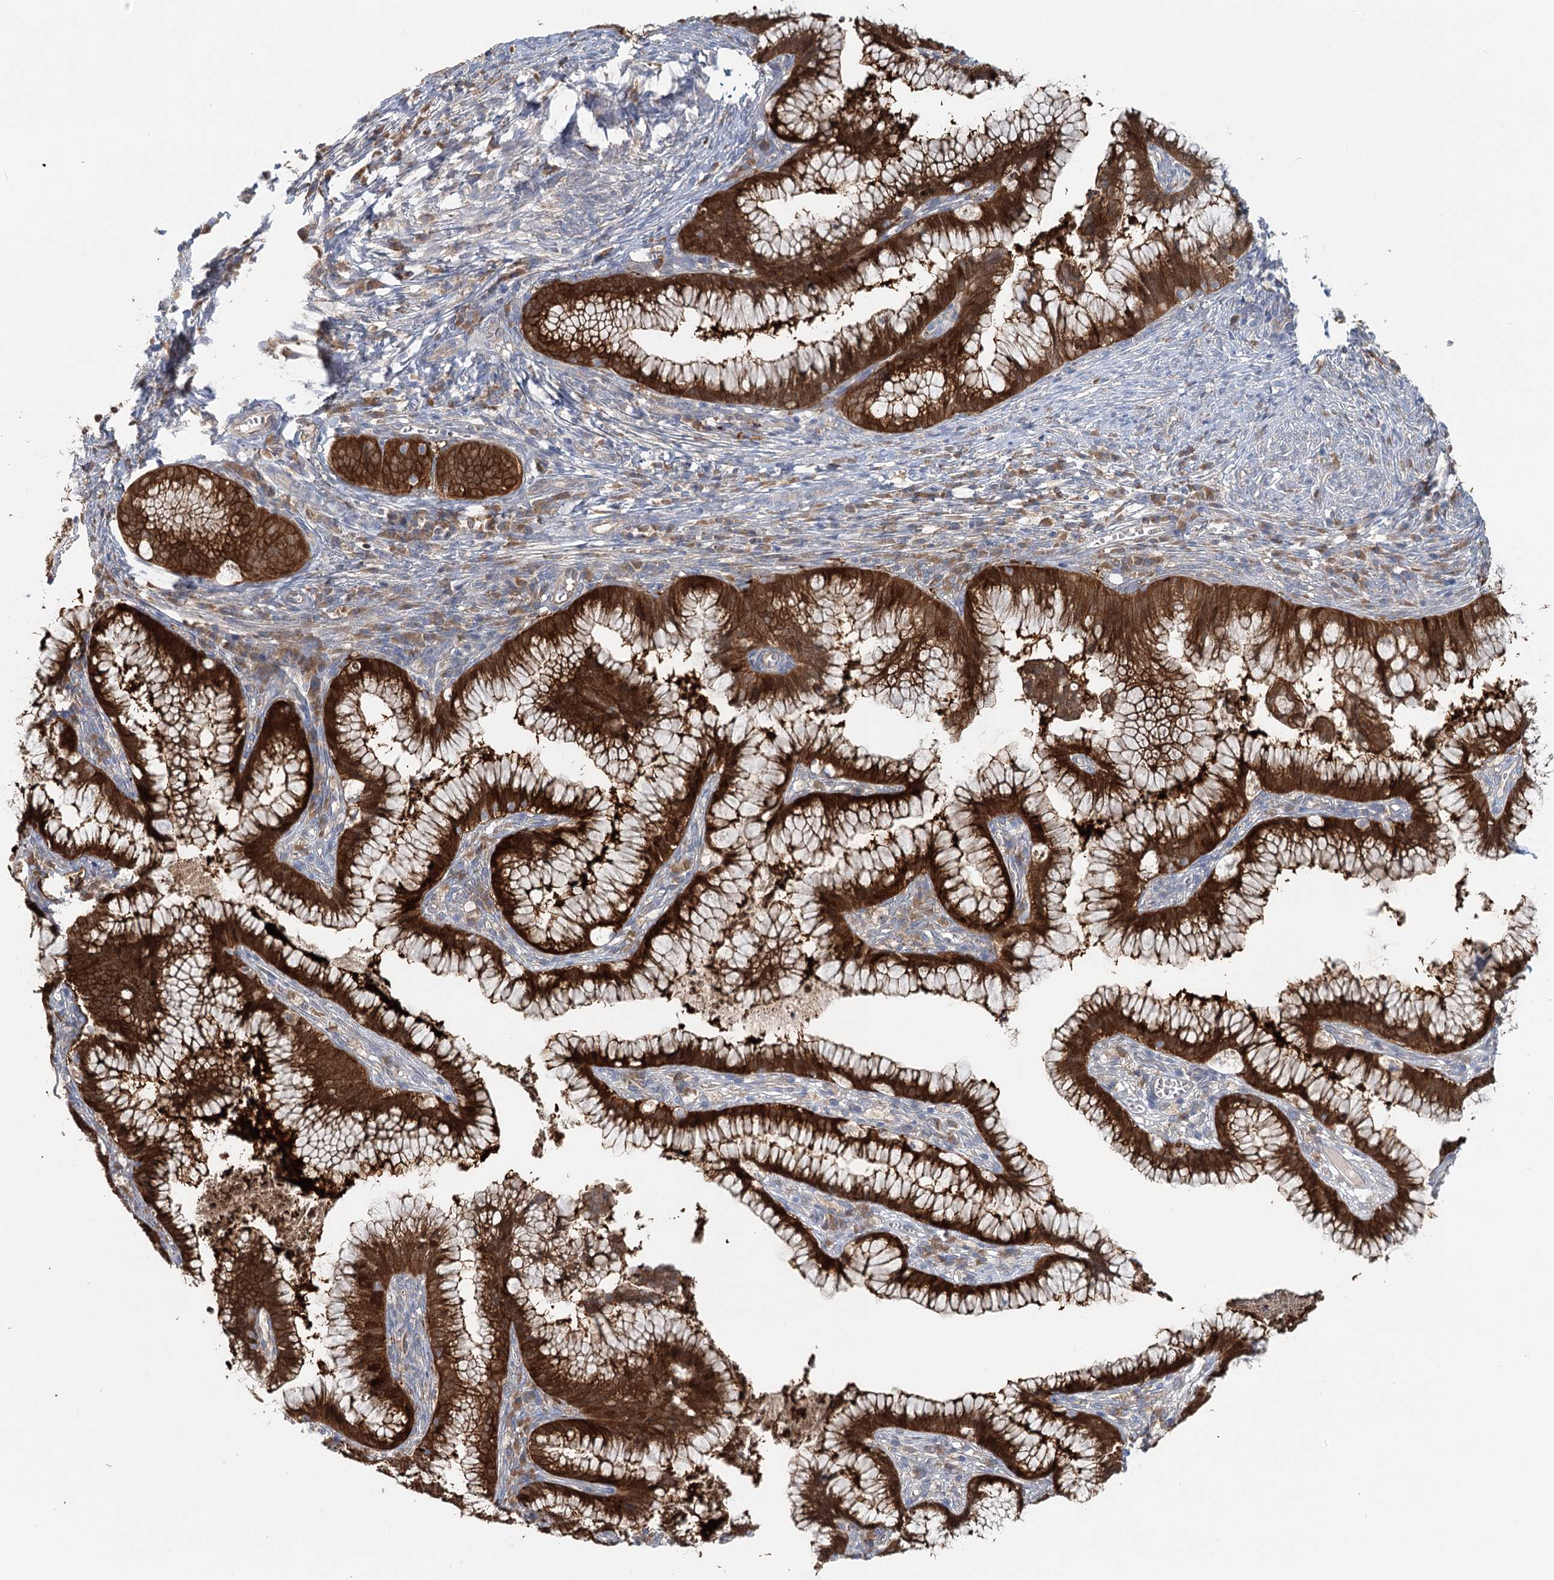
{"staining": {"intensity": "strong", "quantity": ">75%", "location": "cytoplasmic/membranous"}, "tissue": "cervical cancer", "cell_type": "Tumor cells", "image_type": "cancer", "snomed": [{"axis": "morphology", "description": "Adenocarcinoma, NOS"}, {"axis": "topography", "description": "Cervix"}], "caption": "This image displays IHC staining of human cervical cancer (adenocarcinoma), with high strong cytoplasmic/membranous expression in approximately >75% of tumor cells.", "gene": "PAIP2", "patient": {"sex": "female", "age": 36}}